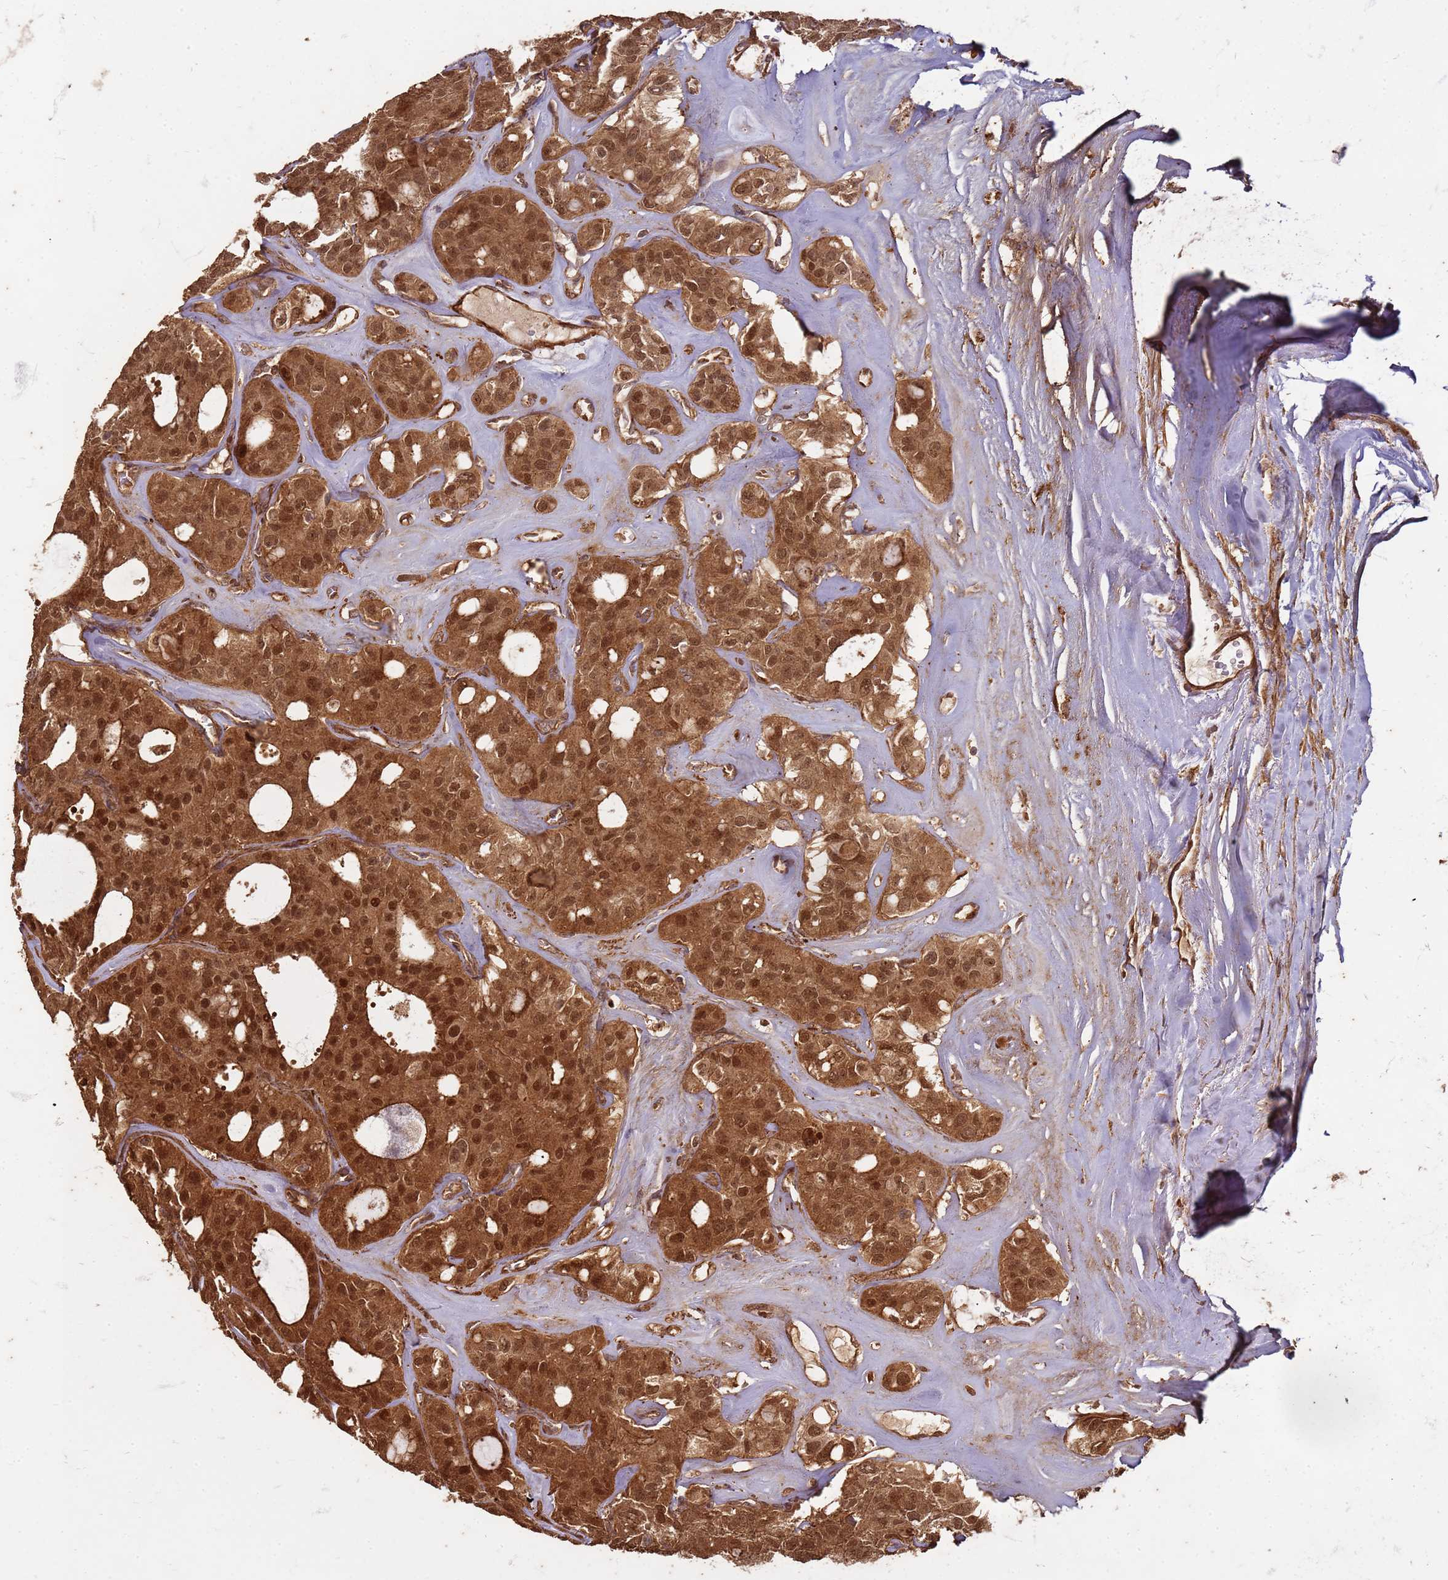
{"staining": {"intensity": "strong", "quantity": ">75%", "location": "cytoplasmic/membranous,nuclear"}, "tissue": "thyroid cancer", "cell_type": "Tumor cells", "image_type": "cancer", "snomed": [{"axis": "morphology", "description": "Follicular adenoma carcinoma, NOS"}, {"axis": "topography", "description": "Thyroid gland"}], "caption": "A high-resolution image shows immunohistochemistry staining of follicular adenoma carcinoma (thyroid), which exhibits strong cytoplasmic/membranous and nuclear positivity in approximately >75% of tumor cells. (brown staining indicates protein expression, while blue staining denotes nuclei).", "gene": "KIF26A", "patient": {"sex": "male", "age": 75}}